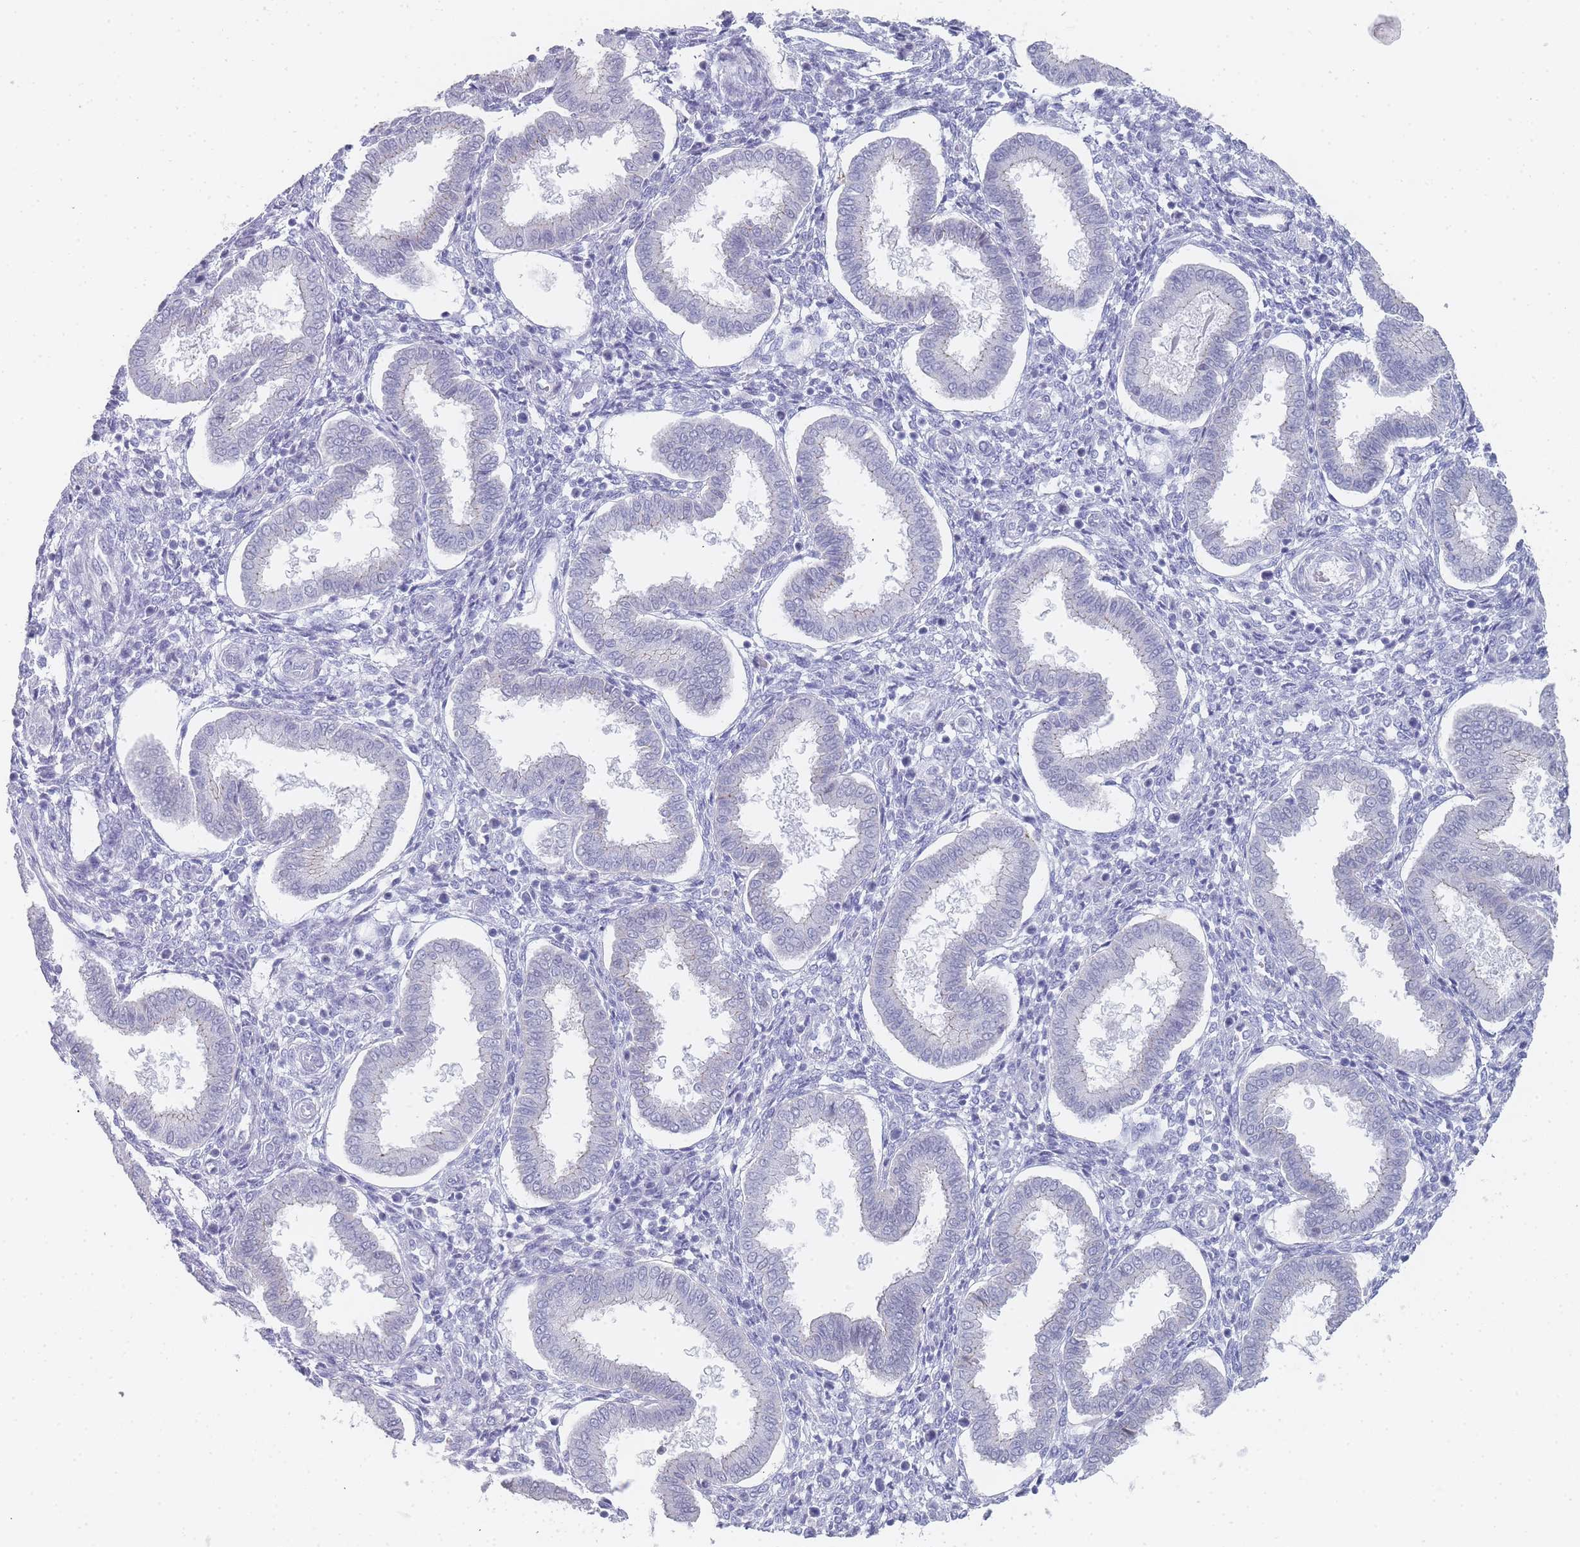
{"staining": {"intensity": "negative", "quantity": "none", "location": "none"}, "tissue": "endometrium", "cell_type": "Cells in endometrial stroma", "image_type": "normal", "snomed": [{"axis": "morphology", "description": "Normal tissue, NOS"}, {"axis": "topography", "description": "Endometrium"}], "caption": "Immunohistochemistry (IHC) of benign endometrium exhibits no expression in cells in endometrial stroma.", "gene": "IMPG1", "patient": {"sex": "female", "age": 24}}